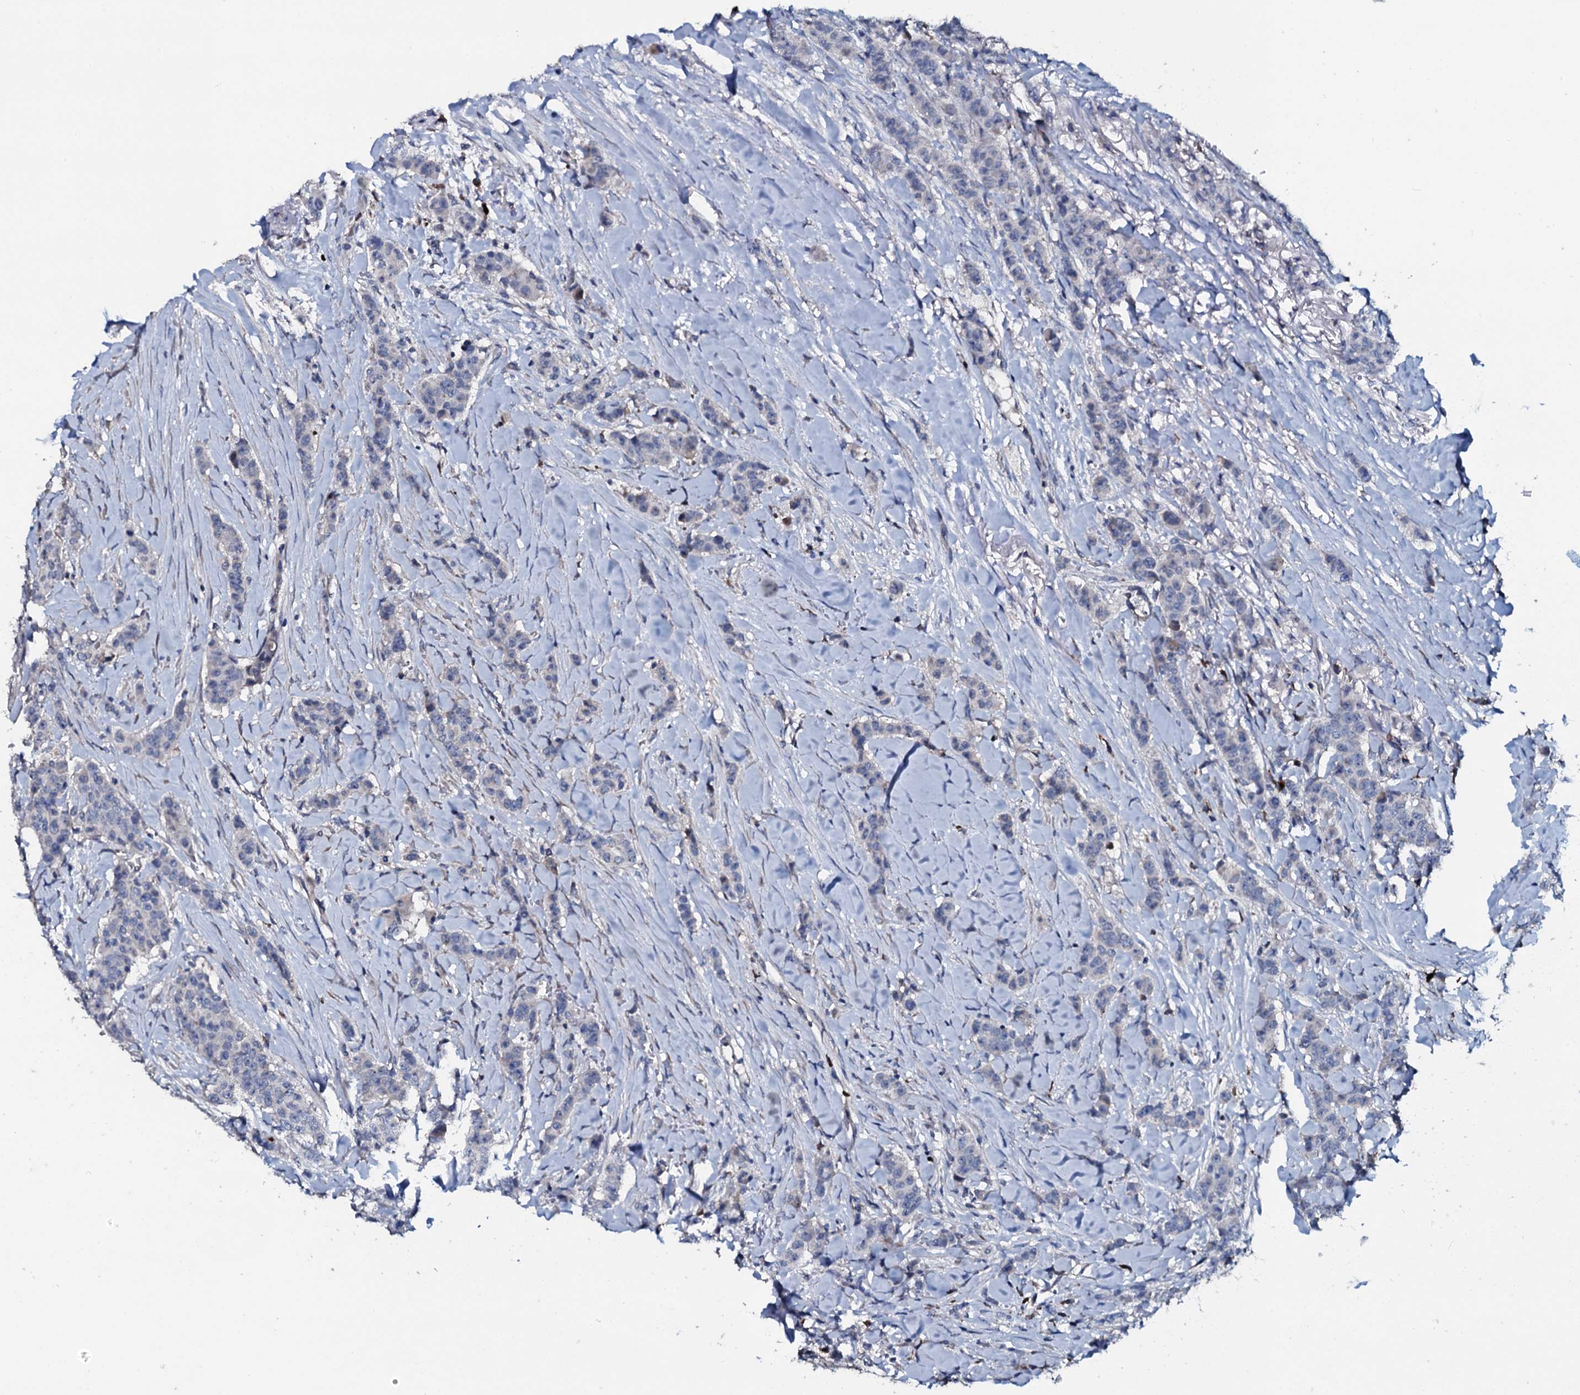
{"staining": {"intensity": "negative", "quantity": "none", "location": "none"}, "tissue": "breast cancer", "cell_type": "Tumor cells", "image_type": "cancer", "snomed": [{"axis": "morphology", "description": "Duct carcinoma"}, {"axis": "topography", "description": "Breast"}], "caption": "Tumor cells are negative for protein expression in human breast invasive ductal carcinoma.", "gene": "IL12B", "patient": {"sex": "female", "age": 40}}